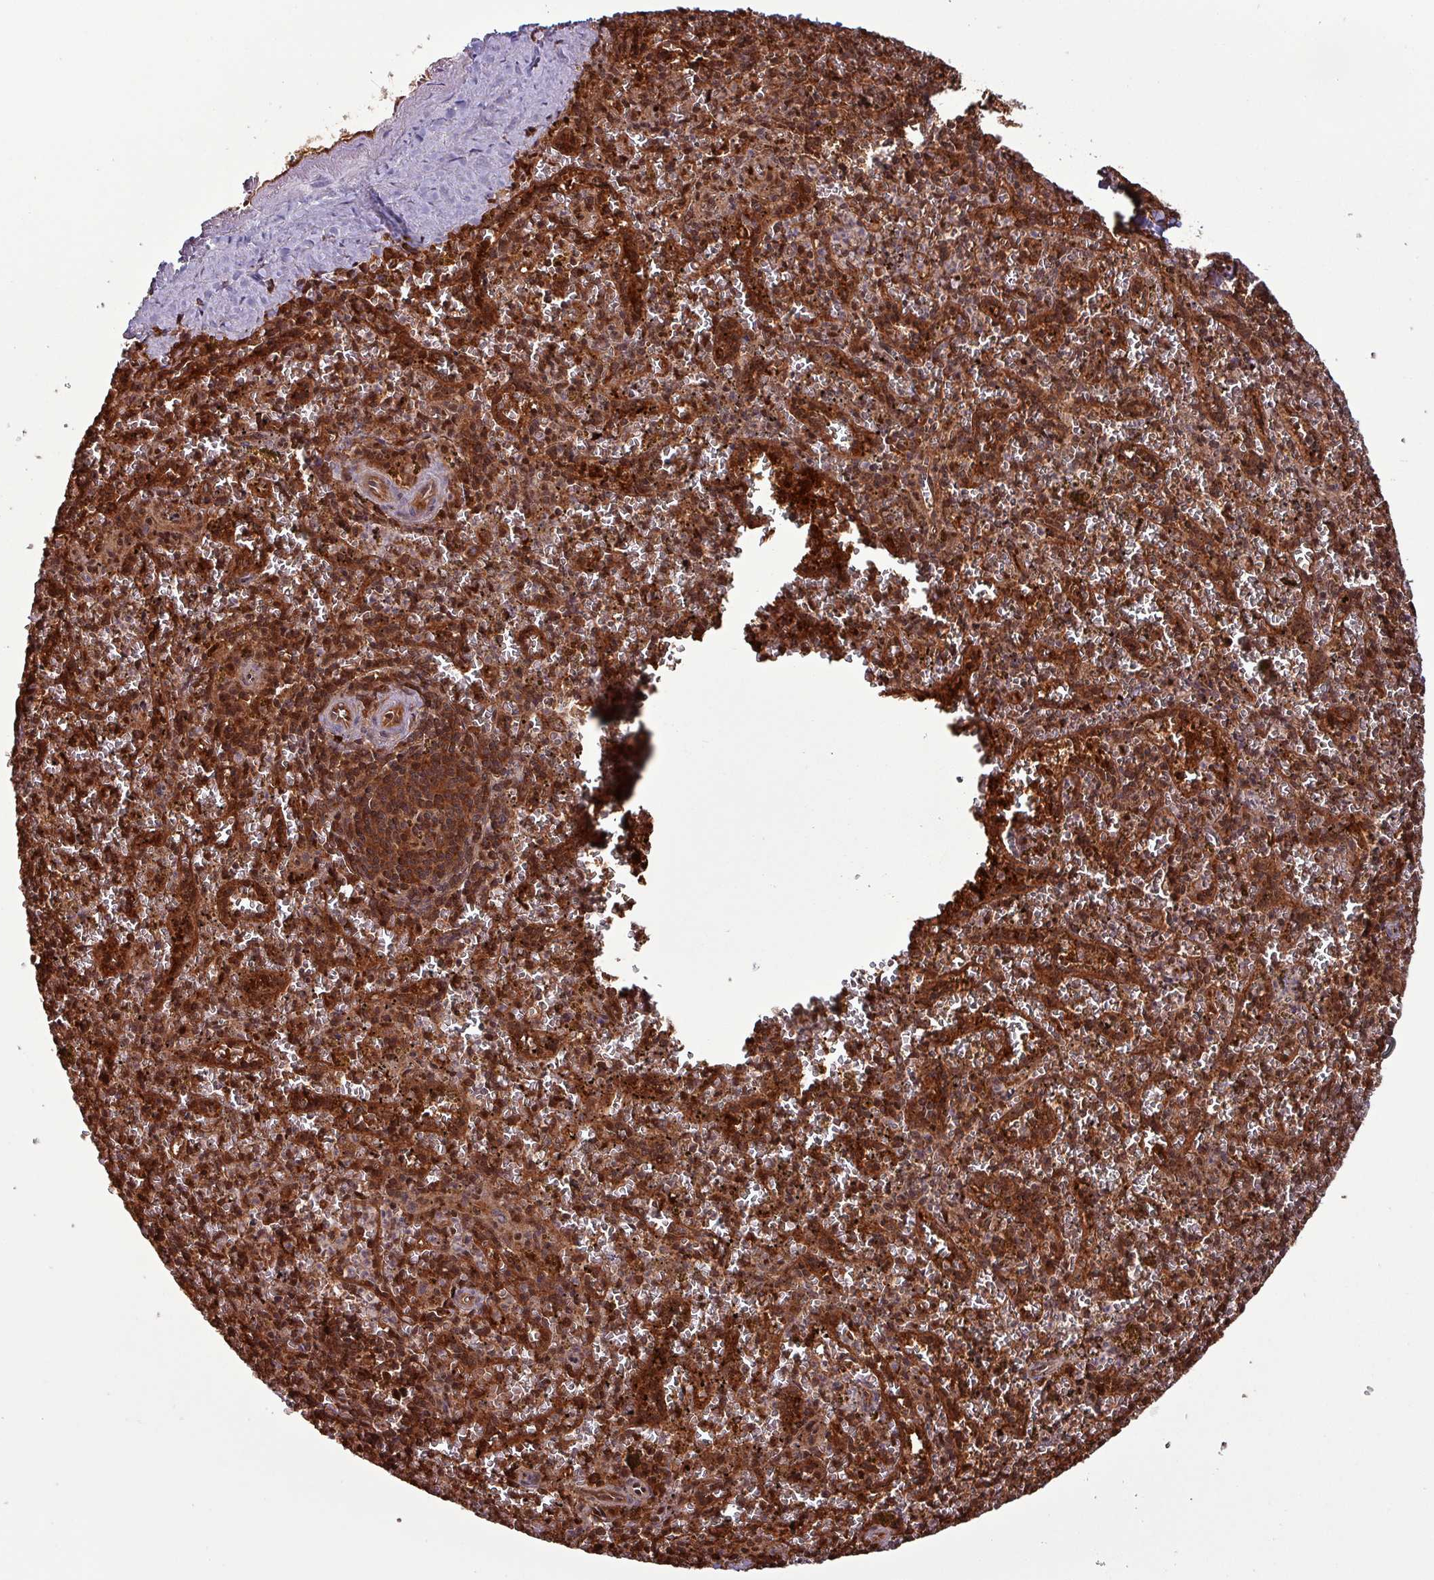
{"staining": {"intensity": "moderate", "quantity": ">75%", "location": "cytoplasmic/membranous"}, "tissue": "spleen", "cell_type": "Cells in red pulp", "image_type": "normal", "snomed": [{"axis": "morphology", "description": "Normal tissue, NOS"}, {"axis": "topography", "description": "Spleen"}], "caption": "Immunohistochemical staining of unremarkable human spleen displays moderate cytoplasmic/membranous protein positivity in approximately >75% of cells in red pulp.", "gene": "PSMB8", "patient": {"sex": "male", "age": 57}}